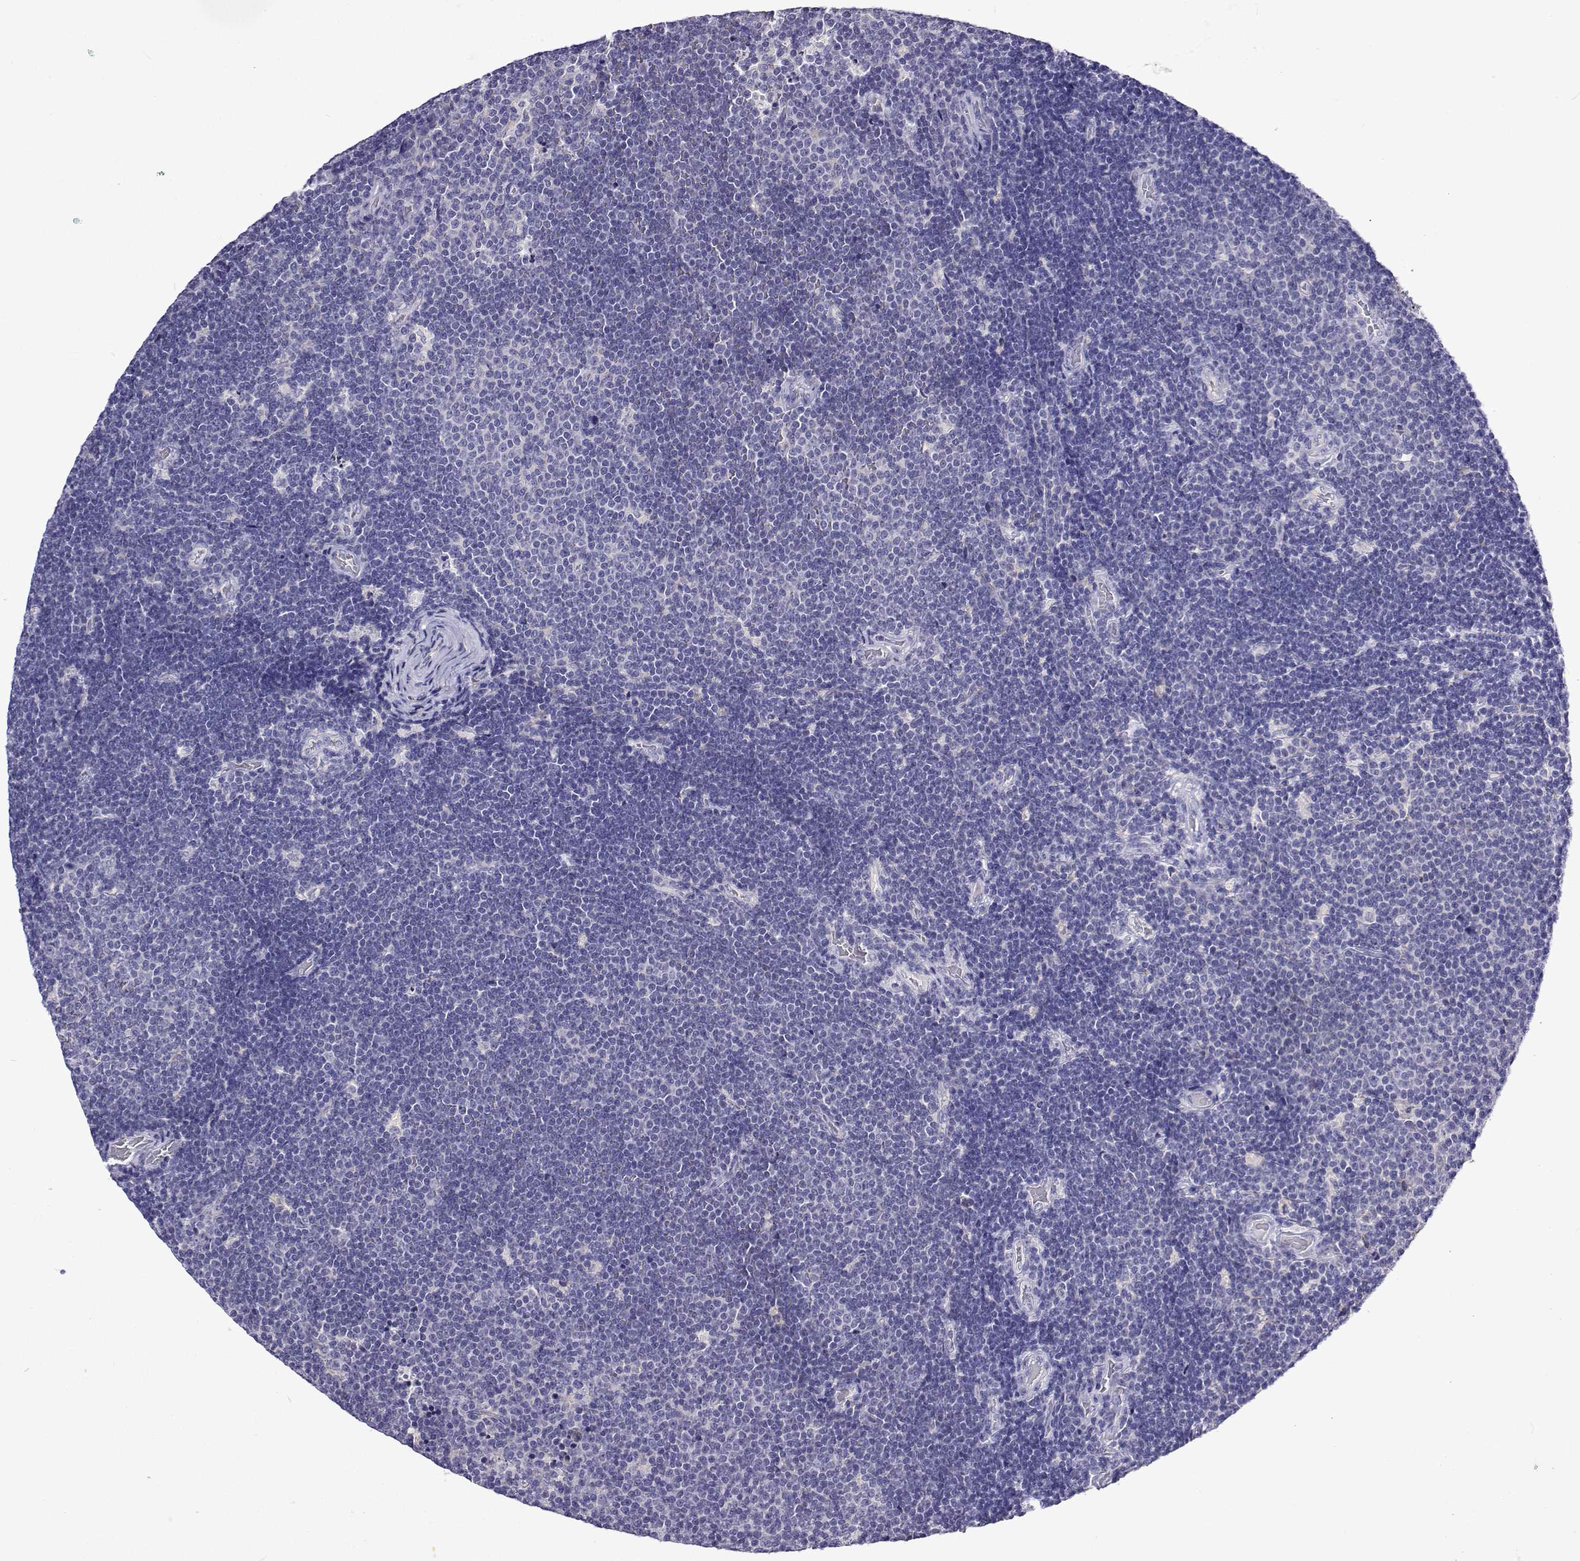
{"staining": {"intensity": "negative", "quantity": "none", "location": "none"}, "tissue": "lymphoma", "cell_type": "Tumor cells", "image_type": "cancer", "snomed": [{"axis": "morphology", "description": "Malignant lymphoma, non-Hodgkin's type, Low grade"}, {"axis": "topography", "description": "Brain"}], "caption": "Immunohistochemistry micrograph of neoplastic tissue: low-grade malignant lymphoma, non-Hodgkin's type stained with DAB exhibits no significant protein staining in tumor cells.", "gene": "LHFPL7", "patient": {"sex": "female", "age": 66}}